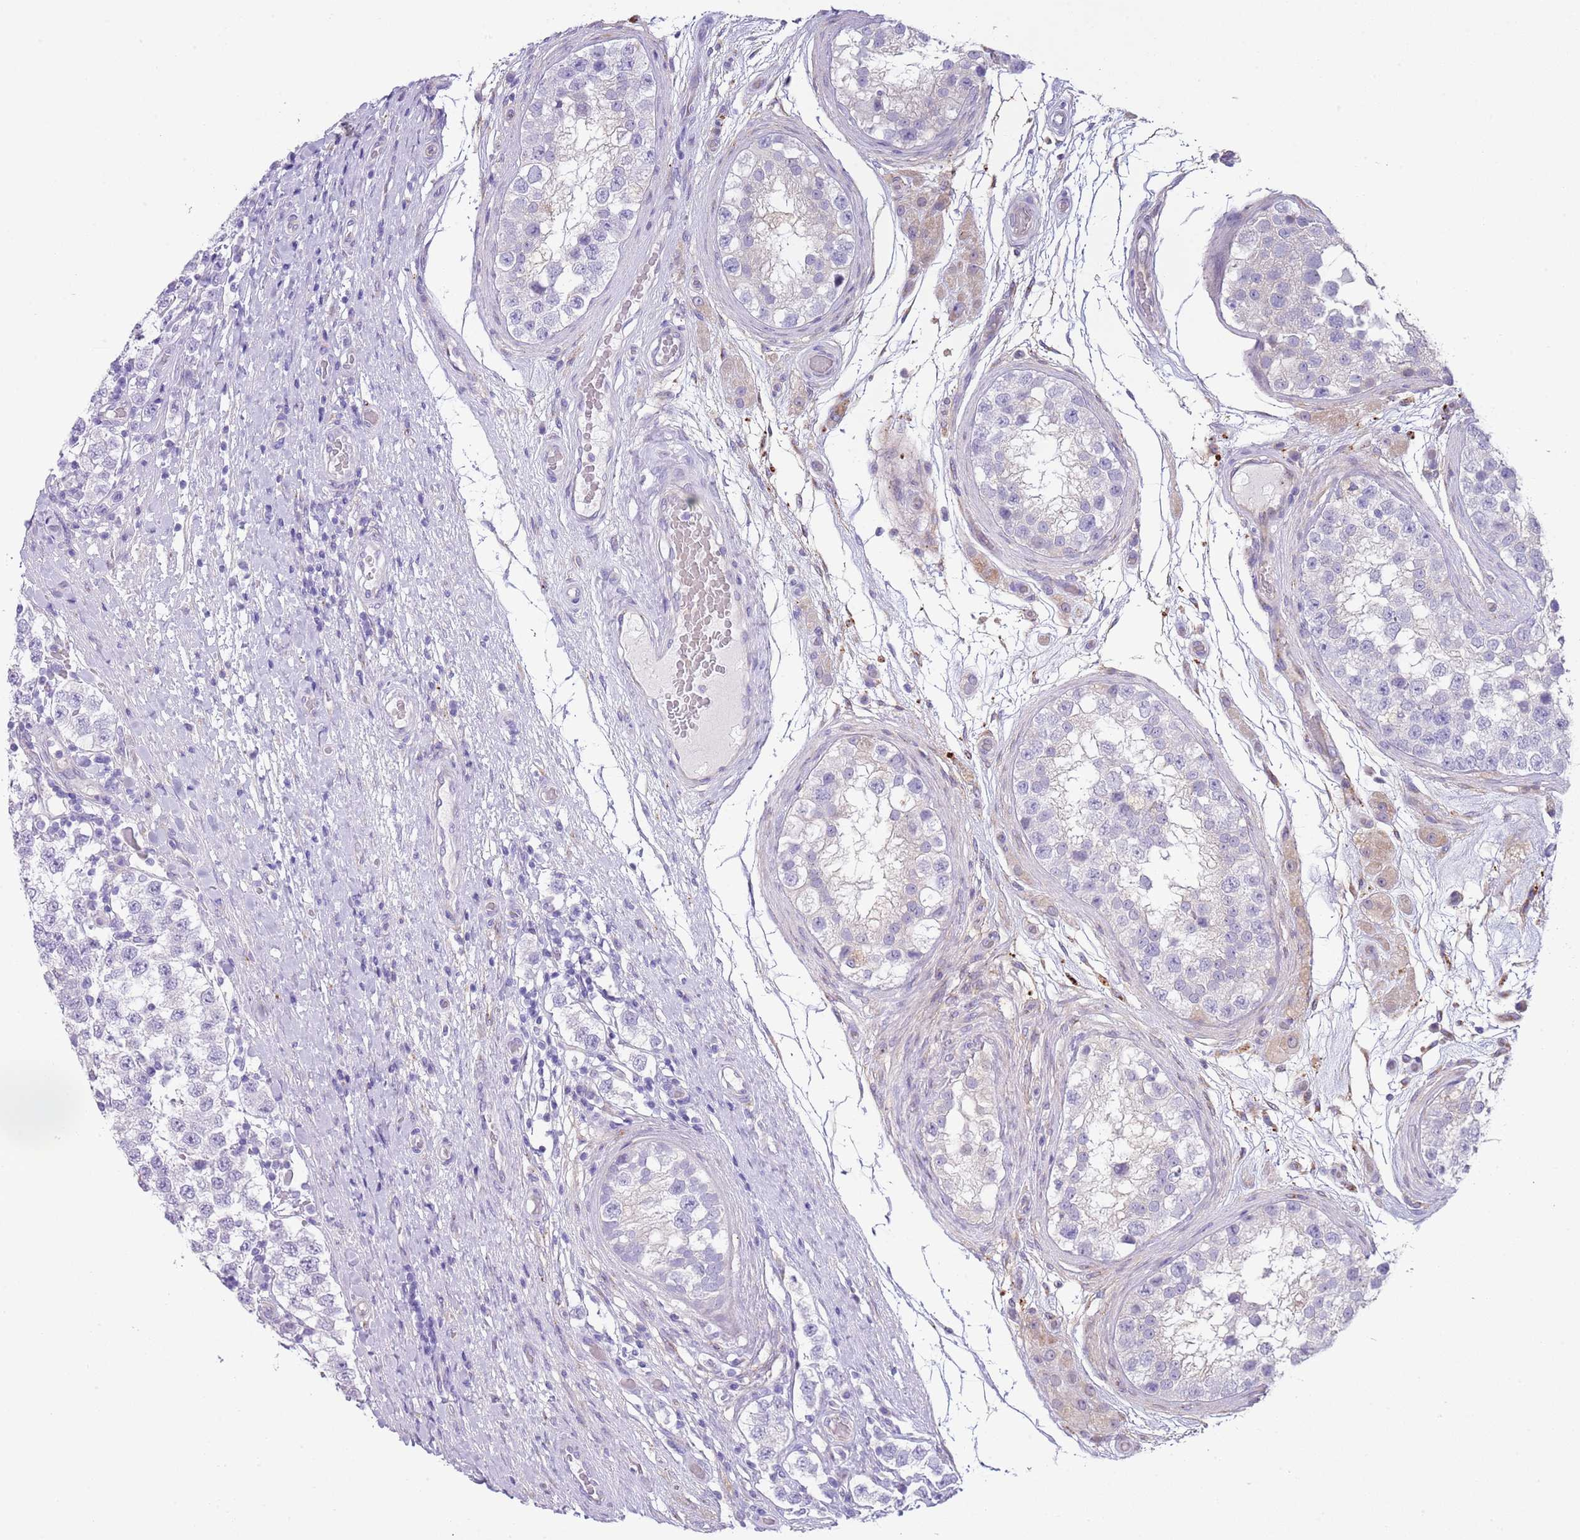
{"staining": {"intensity": "negative", "quantity": "none", "location": "none"}, "tissue": "testis cancer", "cell_type": "Tumor cells", "image_type": "cancer", "snomed": [{"axis": "morphology", "description": "Seminoma, NOS"}, {"axis": "topography", "description": "Testis"}], "caption": "A high-resolution histopathology image shows IHC staining of testis cancer, which exhibits no significant staining in tumor cells.", "gene": "ABHD17C", "patient": {"sex": "male", "age": 34}}